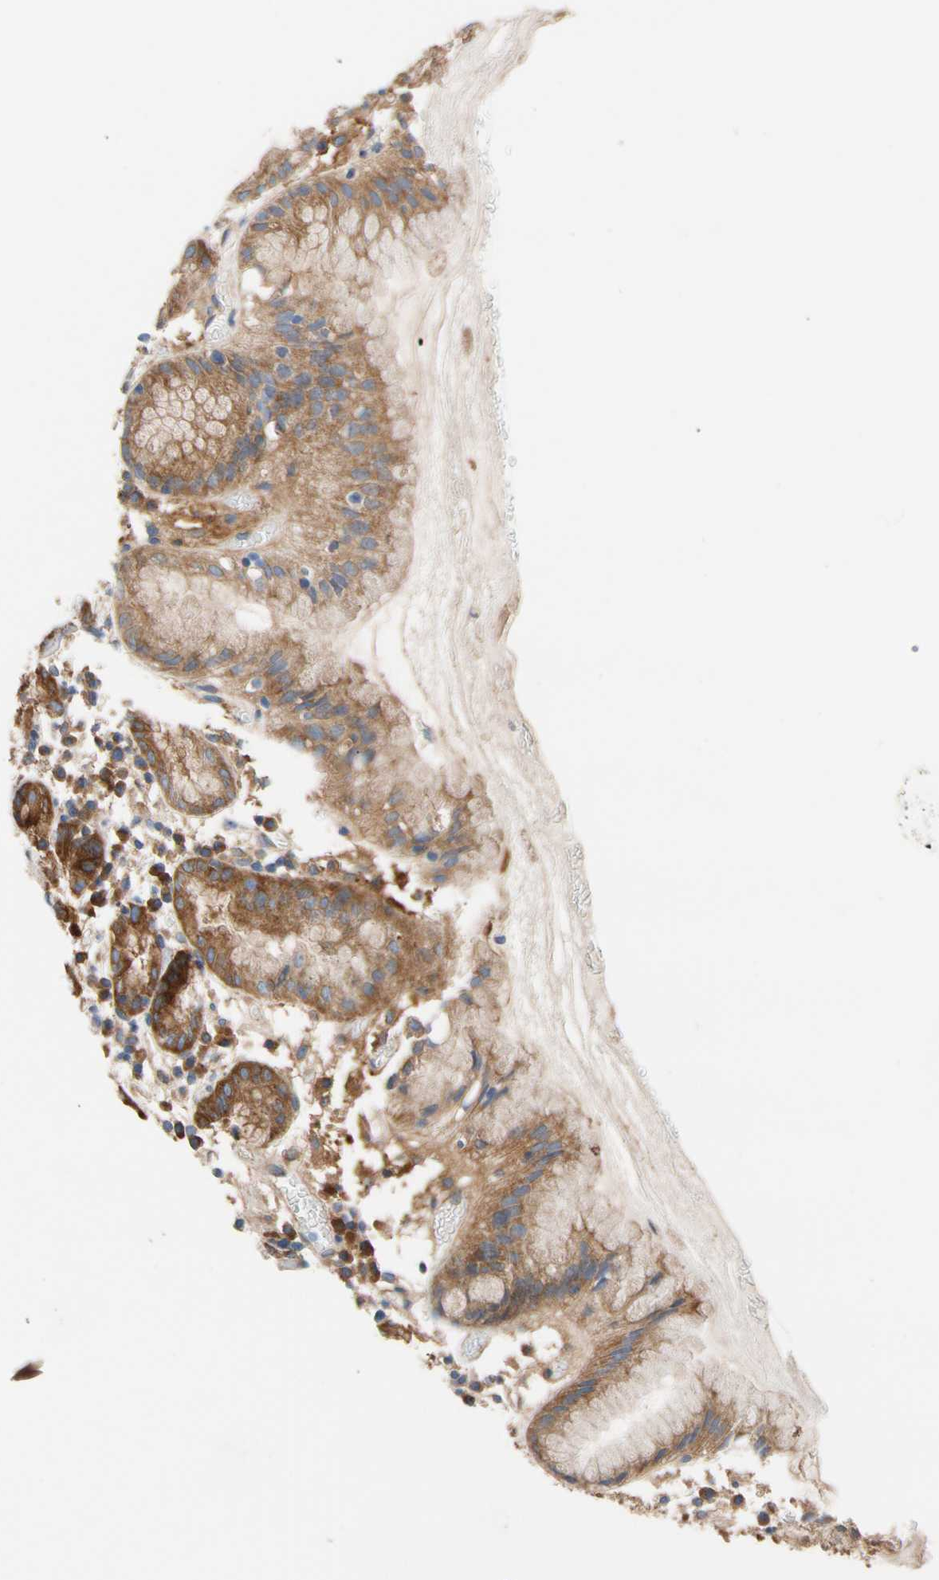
{"staining": {"intensity": "strong", "quantity": ">75%", "location": "cytoplasmic/membranous"}, "tissue": "stomach", "cell_type": "Glandular cells", "image_type": "normal", "snomed": [{"axis": "morphology", "description": "Normal tissue, NOS"}, {"axis": "topography", "description": "Stomach"}, {"axis": "topography", "description": "Stomach, lower"}], "caption": "Brown immunohistochemical staining in unremarkable stomach exhibits strong cytoplasmic/membranous expression in about >75% of glandular cells.", "gene": "GPHN", "patient": {"sex": "female", "age": 75}}